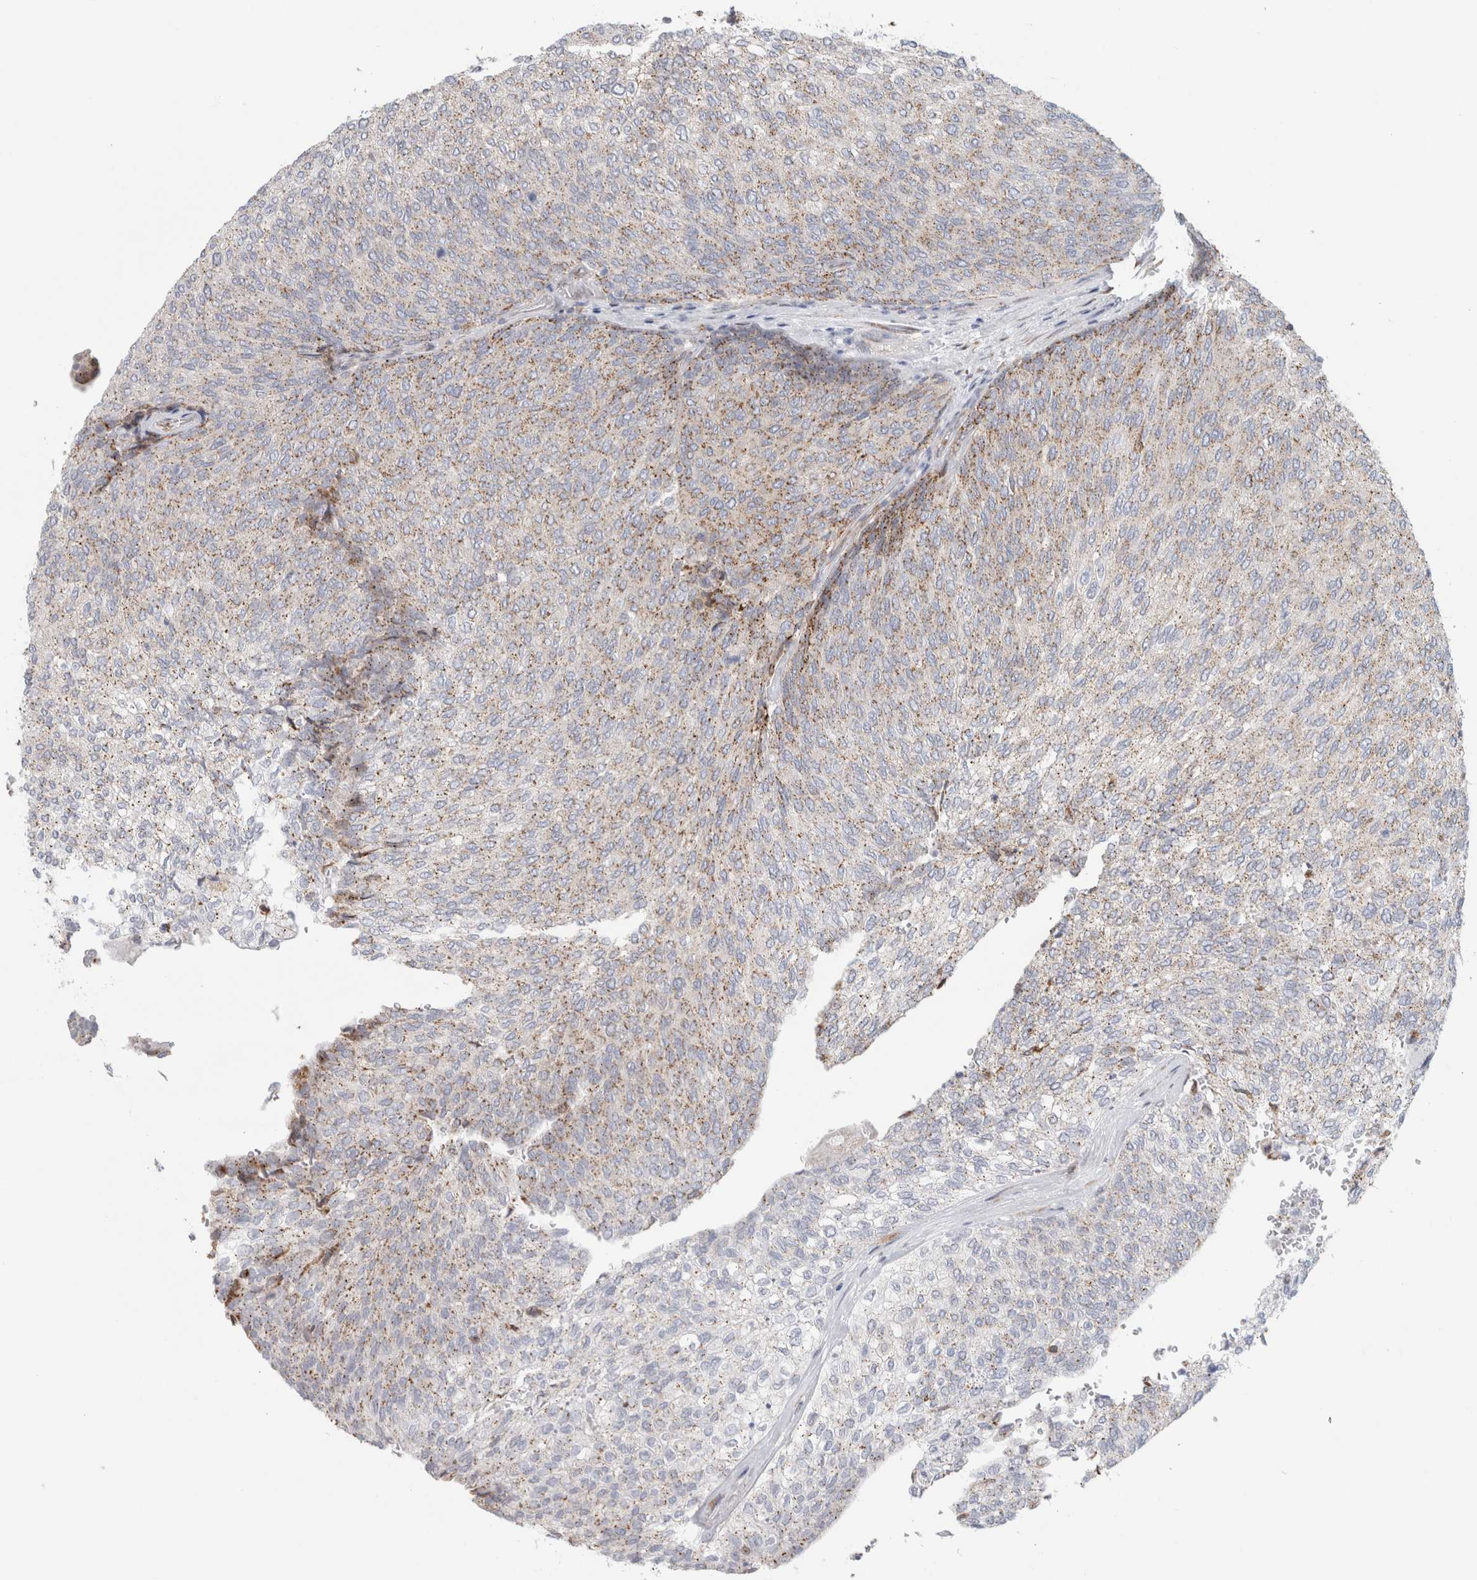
{"staining": {"intensity": "weak", "quantity": ">75%", "location": "cytoplasmic/membranous"}, "tissue": "urothelial cancer", "cell_type": "Tumor cells", "image_type": "cancer", "snomed": [{"axis": "morphology", "description": "Urothelial carcinoma, Low grade"}, {"axis": "topography", "description": "Urinary bladder"}], "caption": "Urothelial carcinoma (low-grade) stained for a protein (brown) shows weak cytoplasmic/membranous positive staining in about >75% of tumor cells.", "gene": "MCFD2", "patient": {"sex": "female", "age": 79}}